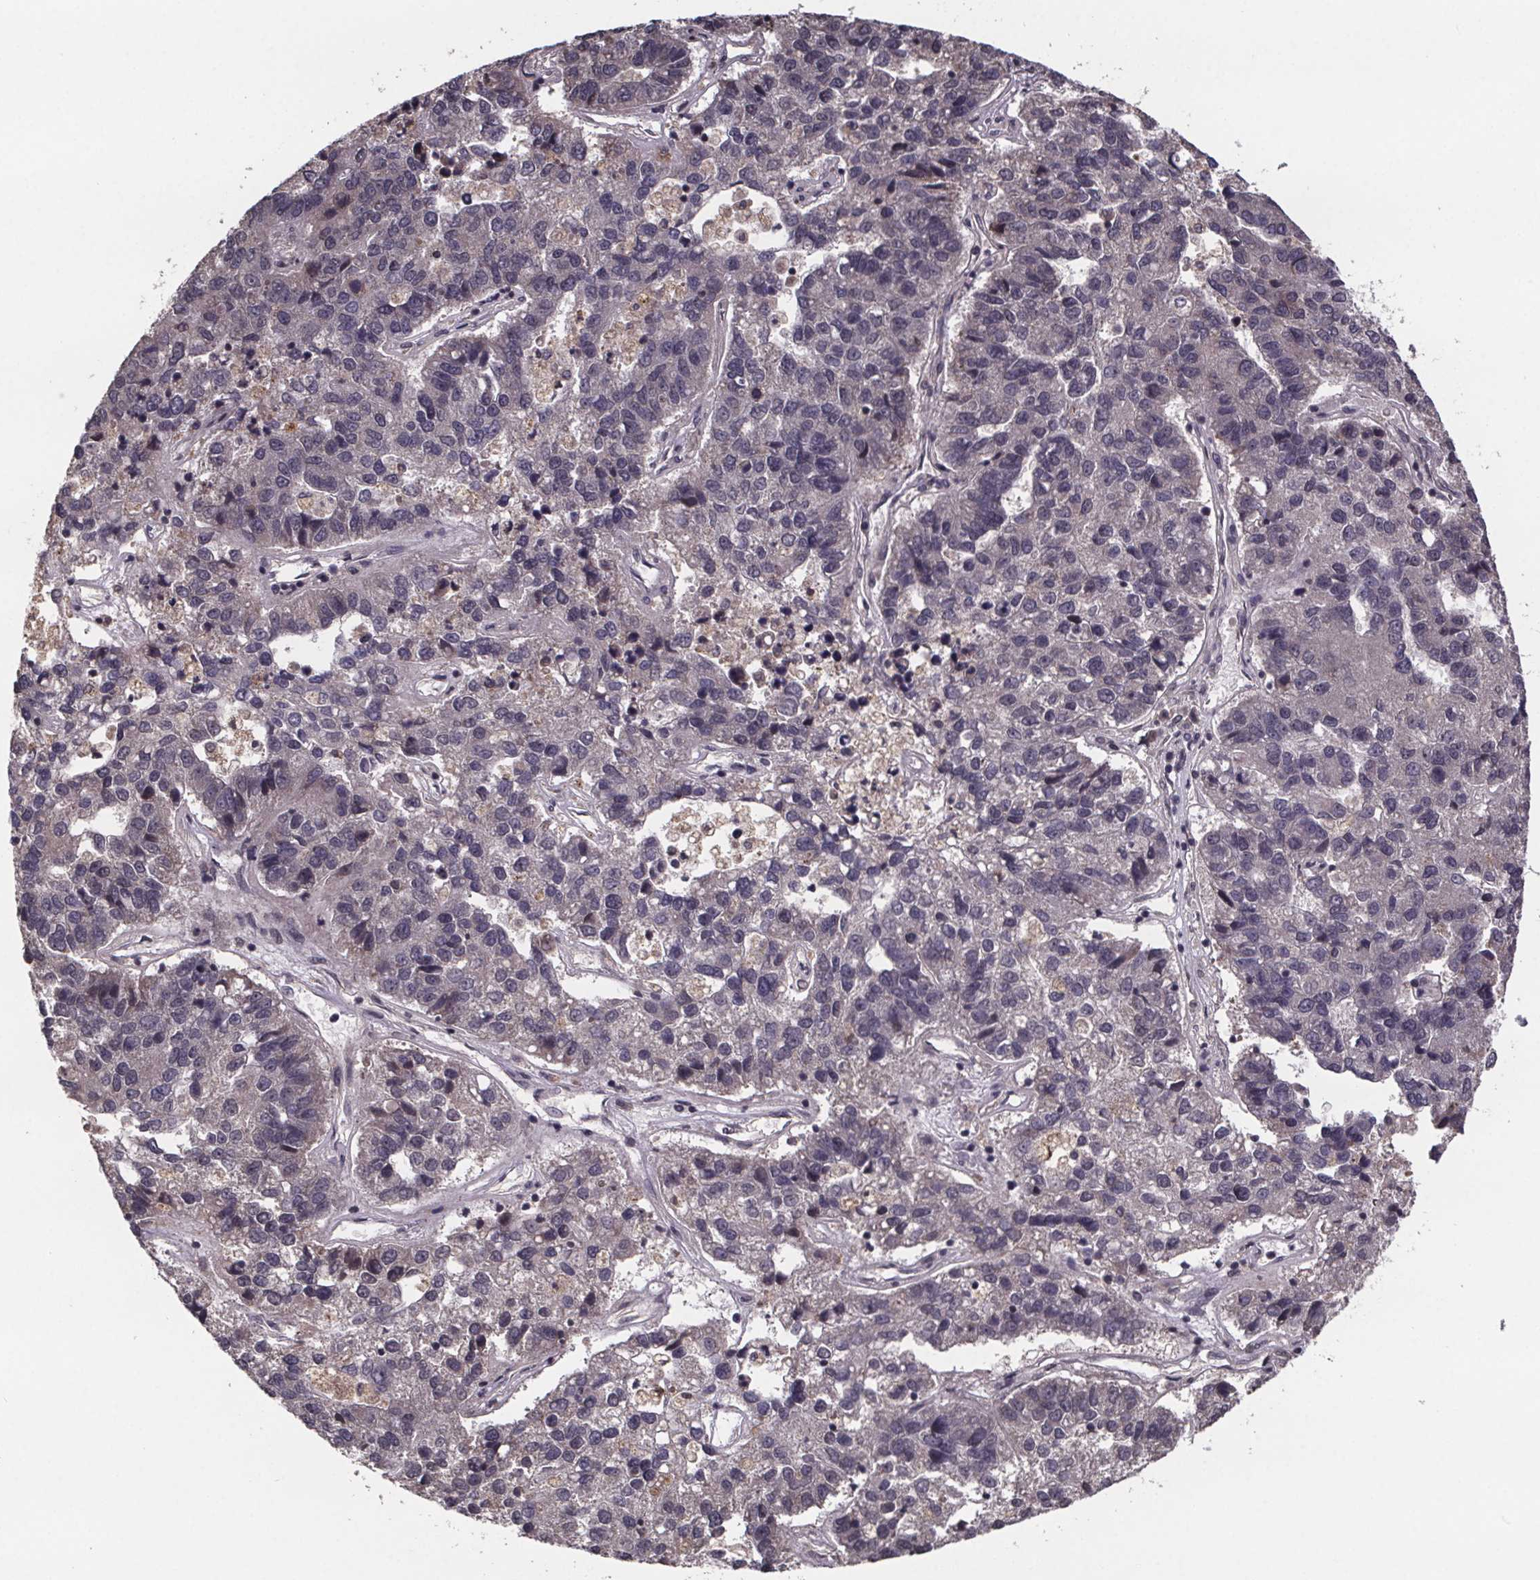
{"staining": {"intensity": "weak", "quantity": "<25%", "location": "cytoplasmic/membranous"}, "tissue": "pancreatic cancer", "cell_type": "Tumor cells", "image_type": "cancer", "snomed": [{"axis": "morphology", "description": "Adenocarcinoma, NOS"}, {"axis": "topography", "description": "Pancreas"}], "caption": "IHC of pancreatic cancer exhibits no expression in tumor cells. (Stains: DAB (3,3'-diaminobenzidine) immunohistochemistry with hematoxylin counter stain, Microscopy: brightfield microscopy at high magnification).", "gene": "SAT1", "patient": {"sex": "female", "age": 61}}